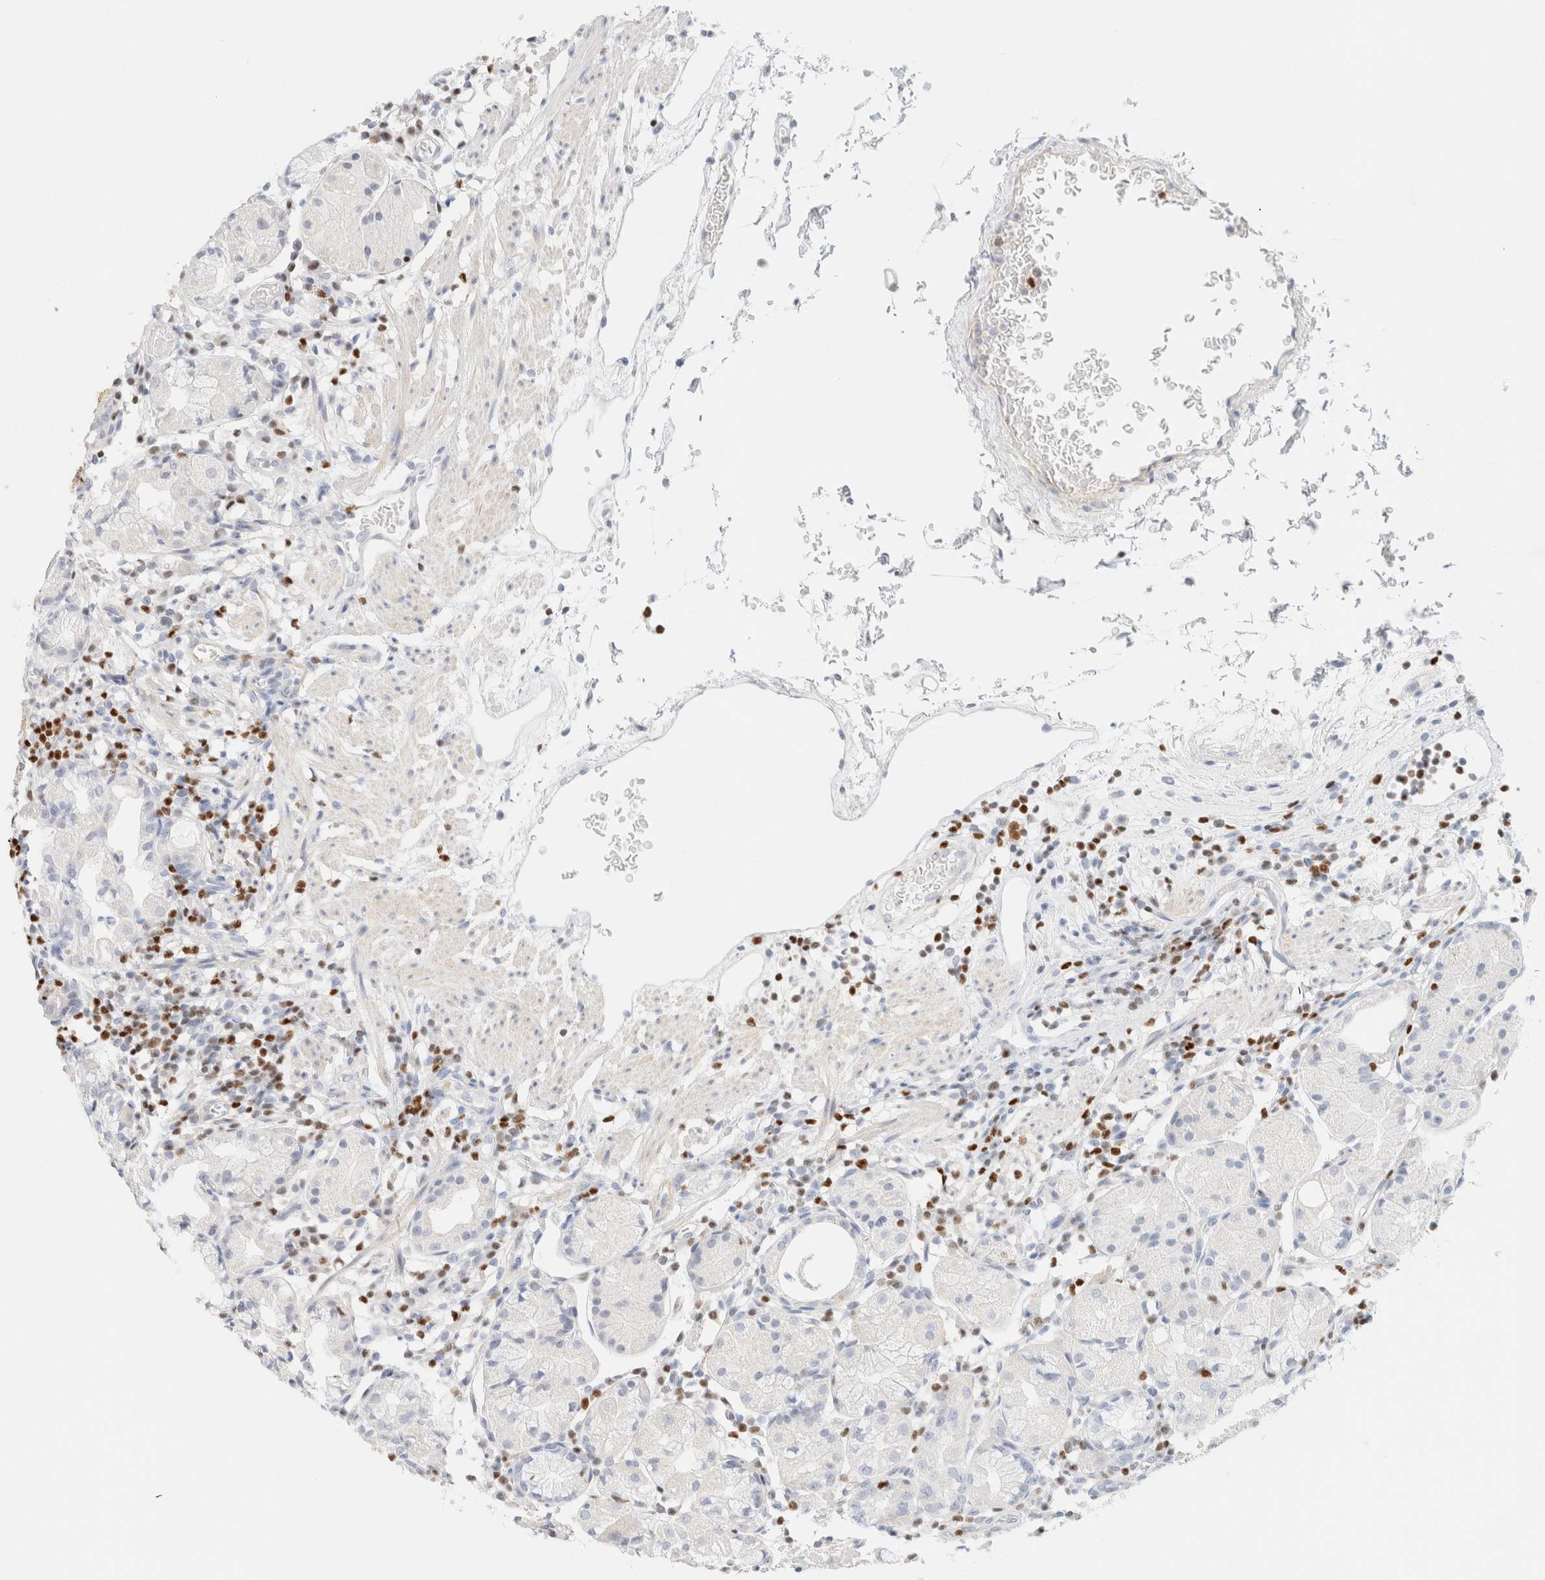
{"staining": {"intensity": "negative", "quantity": "none", "location": "none"}, "tissue": "stomach", "cell_type": "Glandular cells", "image_type": "normal", "snomed": [{"axis": "morphology", "description": "Normal tissue, NOS"}, {"axis": "topography", "description": "Stomach"}, {"axis": "topography", "description": "Stomach, lower"}], "caption": "Photomicrograph shows no significant protein expression in glandular cells of unremarkable stomach.", "gene": "IKZF3", "patient": {"sex": "female", "age": 75}}